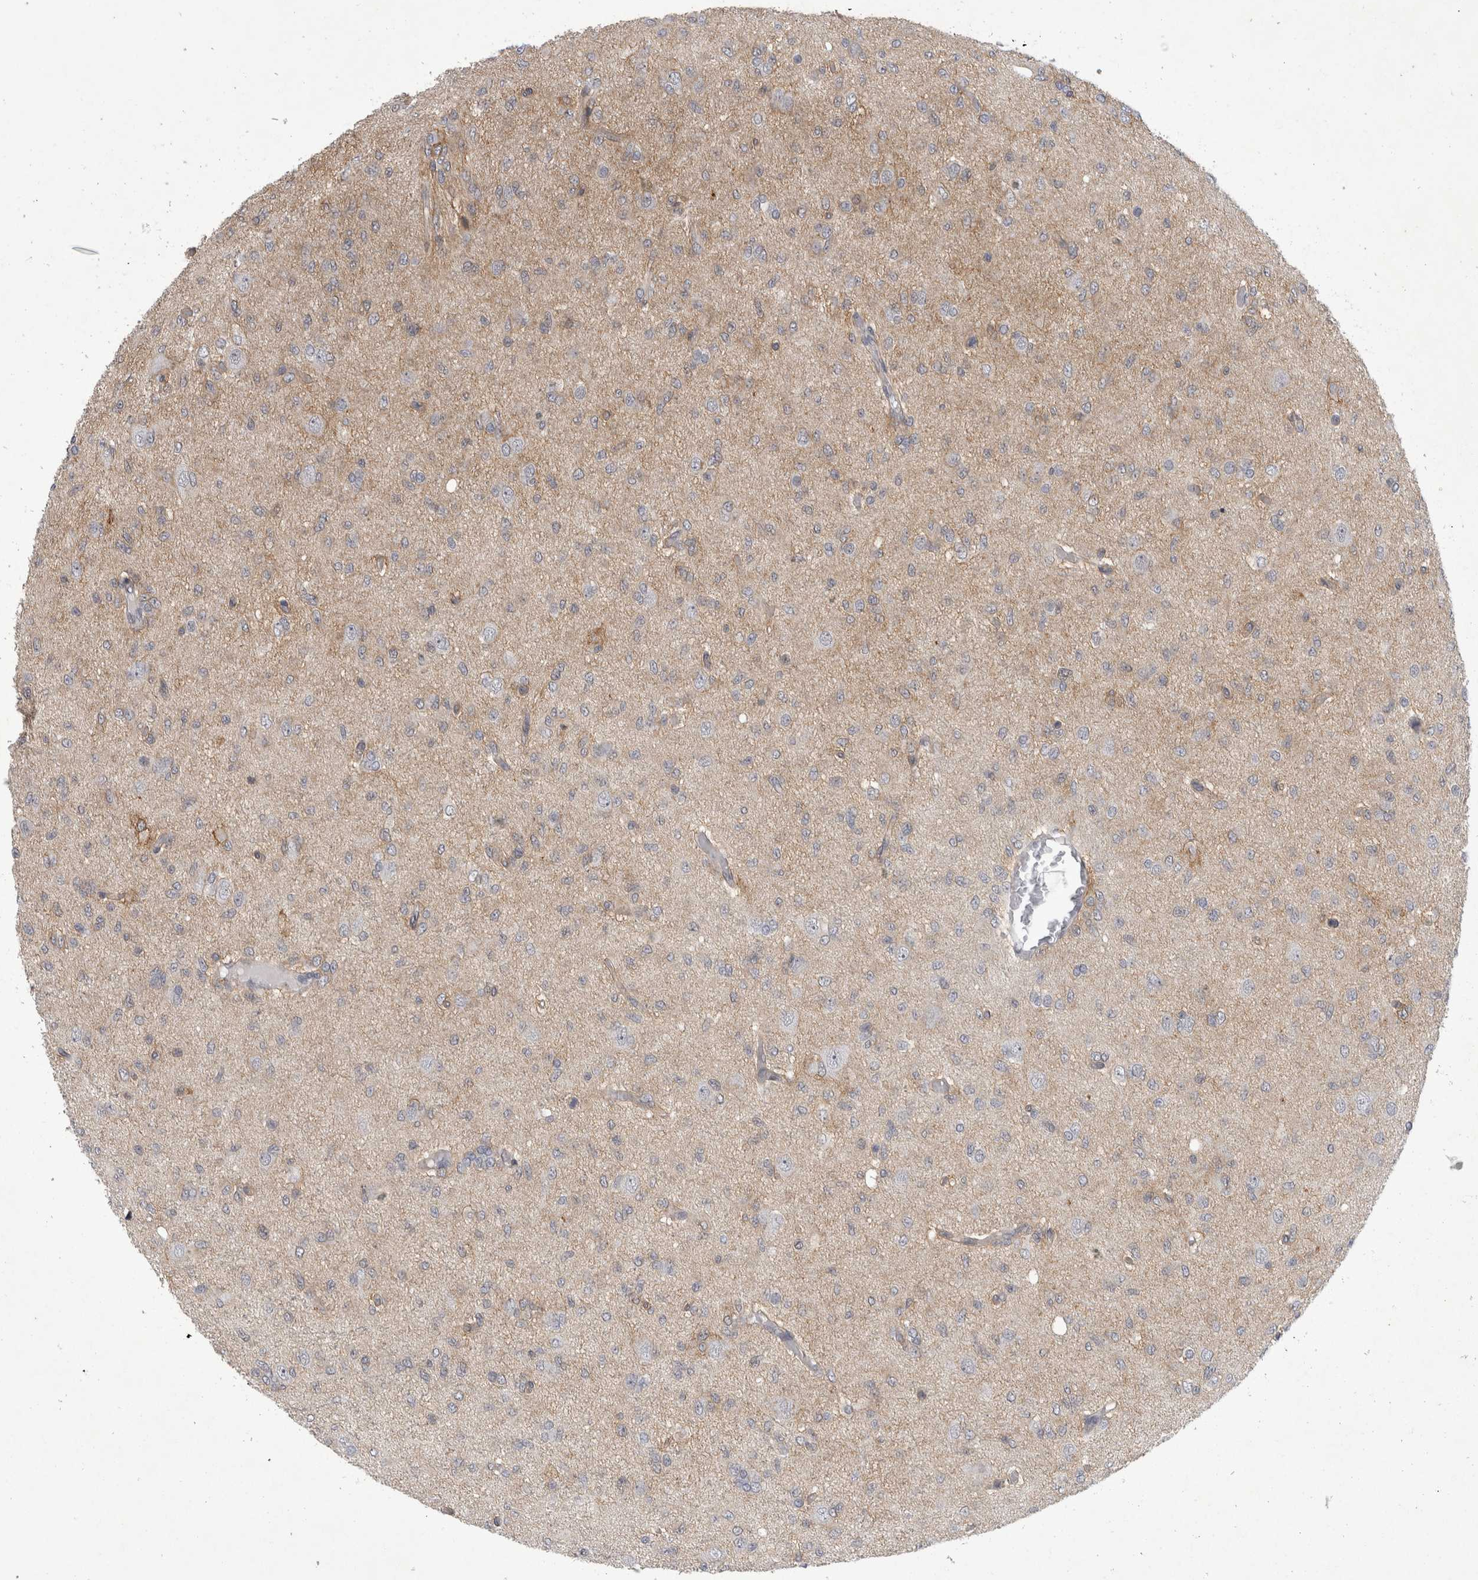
{"staining": {"intensity": "weak", "quantity": "<25%", "location": "cytoplasmic/membranous"}, "tissue": "glioma", "cell_type": "Tumor cells", "image_type": "cancer", "snomed": [{"axis": "morphology", "description": "Glioma, malignant, High grade"}, {"axis": "topography", "description": "Brain"}], "caption": "Tumor cells are negative for protein expression in human high-grade glioma (malignant).", "gene": "PARP11", "patient": {"sex": "female", "age": 59}}